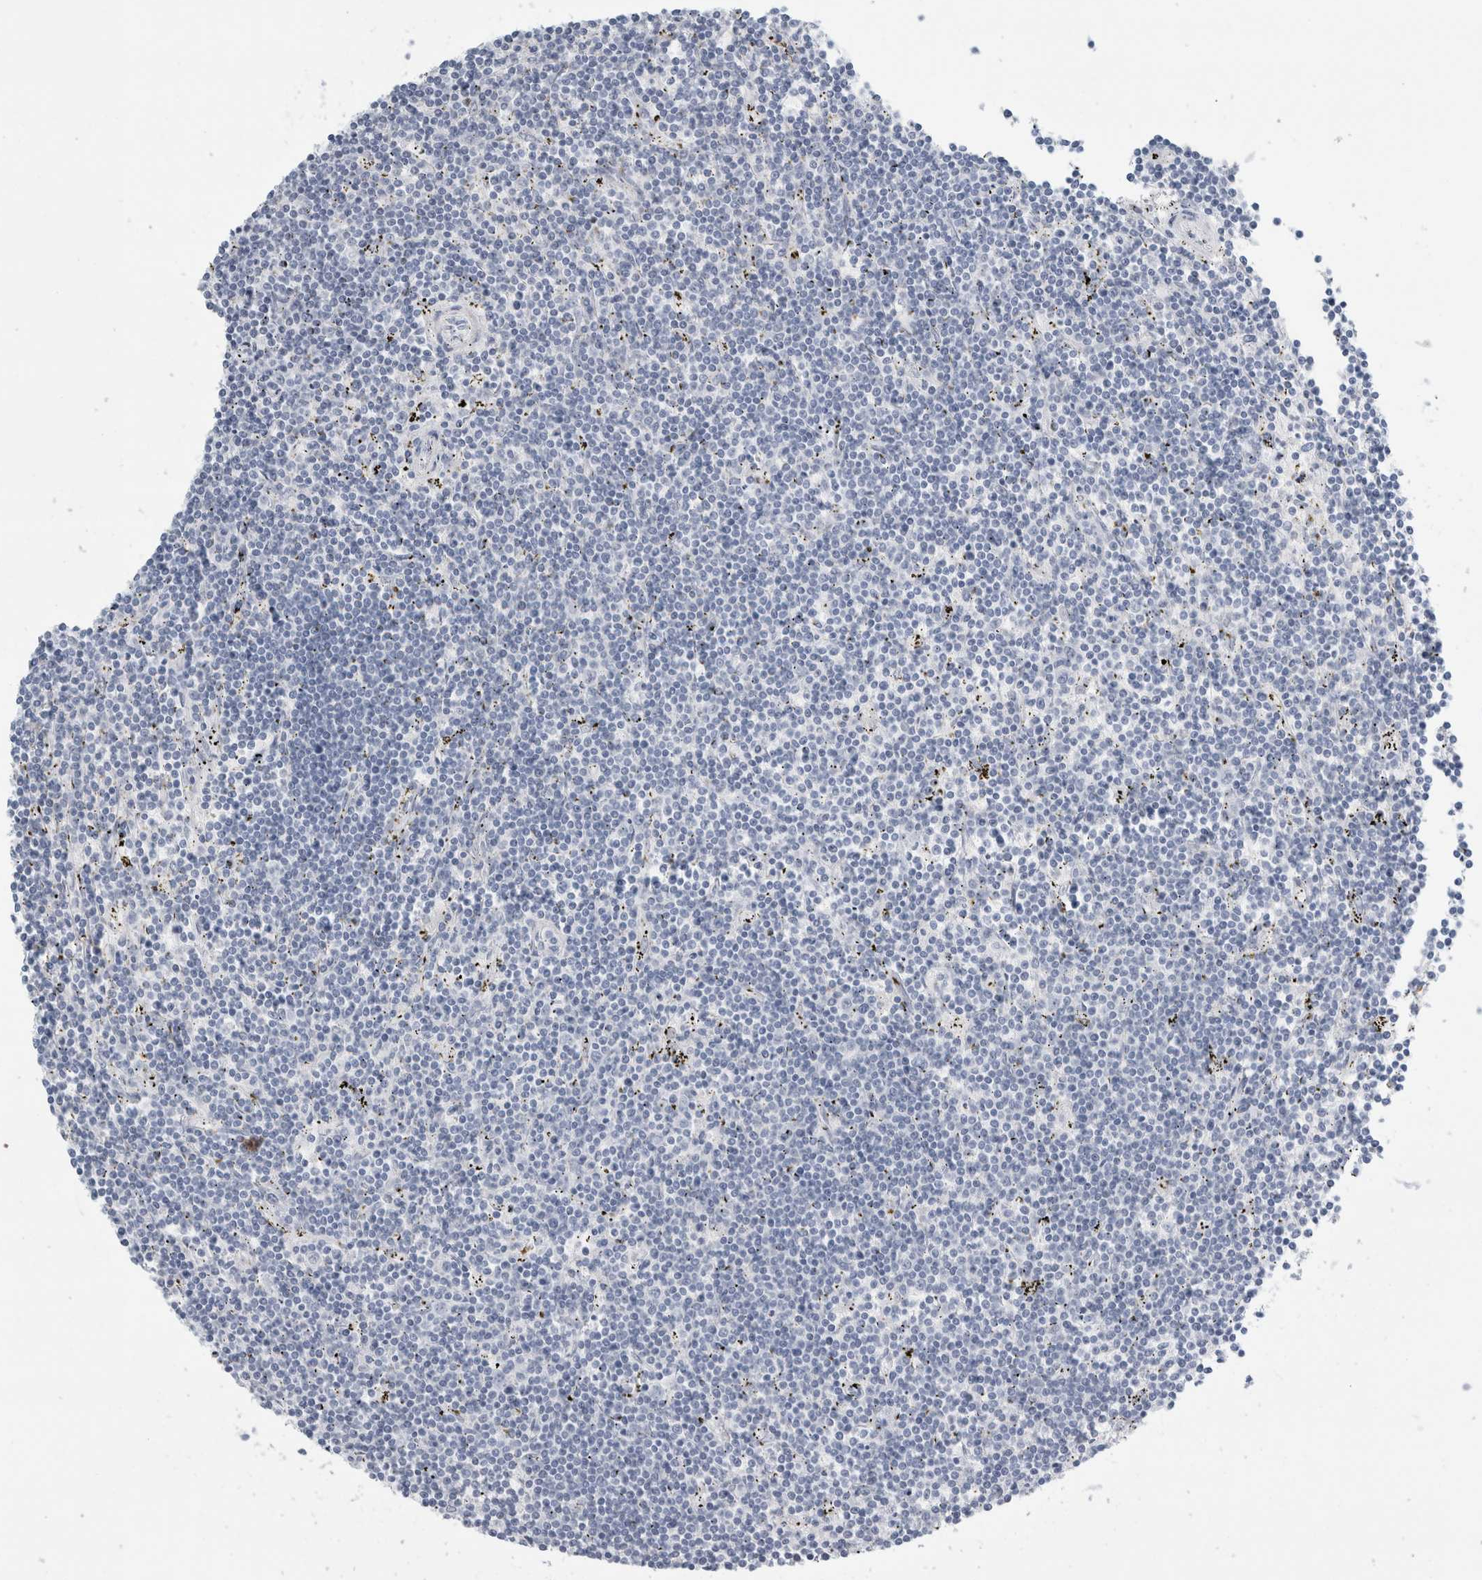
{"staining": {"intensity": "negative", "quantity": "none", "location": "none"}, "tissue": "lymphoma", "cell_type": "Tumor cells", "image_type": "cancer", "snomed": [{"axis": "morphology", "description": "Malignant lymphoma, non-Hodgkin's type, Low grade"}, {"axis": "topography", "description": "Spleen"}], "caption": "High power microscopy photomicrograph of an IHC histopathology image of low-grade malignant lymphoma, non-Hodgkin's type, revealing no significant positivity in tumor cells.", "gene": "RPH3AL", "patient": {"sex": "male", "age": 76}}